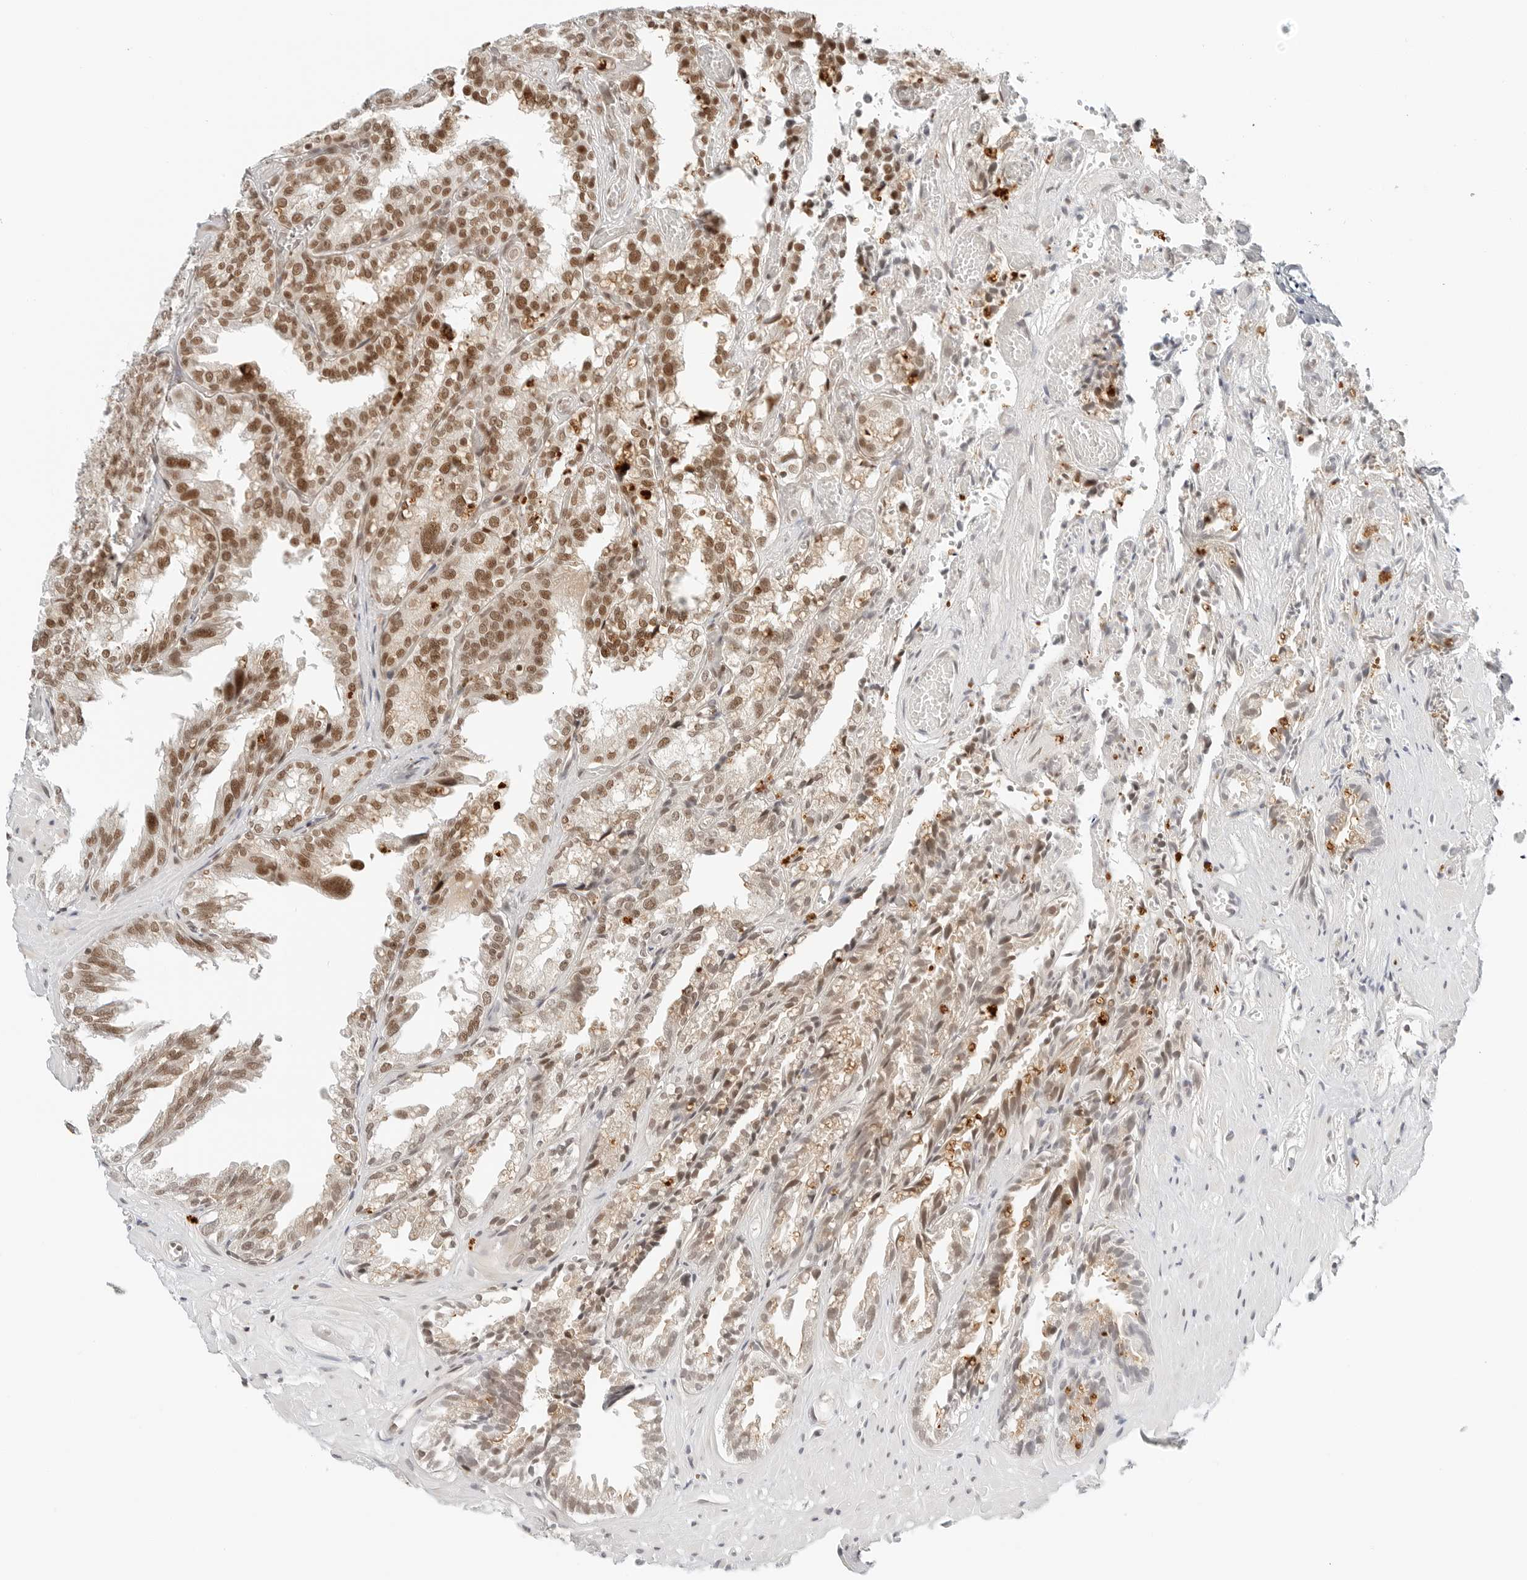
{"staining": {"intensity": "moderate", "quantity": ">75%", "location": "nuclear"}, "tissue": "seminal vesicle", "cell_type": "Glandular cells", "image_type": "normal", "snomed": [{"axis": "morphology", "description": "Normal tissue, NOS"}, {"axis": "topography", "description": "Prostate"}, {"axis": "topography", "description": "Seminal veicle"}], "caption": "Moderate nuclear positivity is seen in about >75% of glandular cells in normal seminal vesicle. (DAB (3,3'-diaminobenzidine) = brown stain, brightfield microscopy at high magnification).", "gene": "CRTC2", "patient": {"sex": "male", "age": 51}}